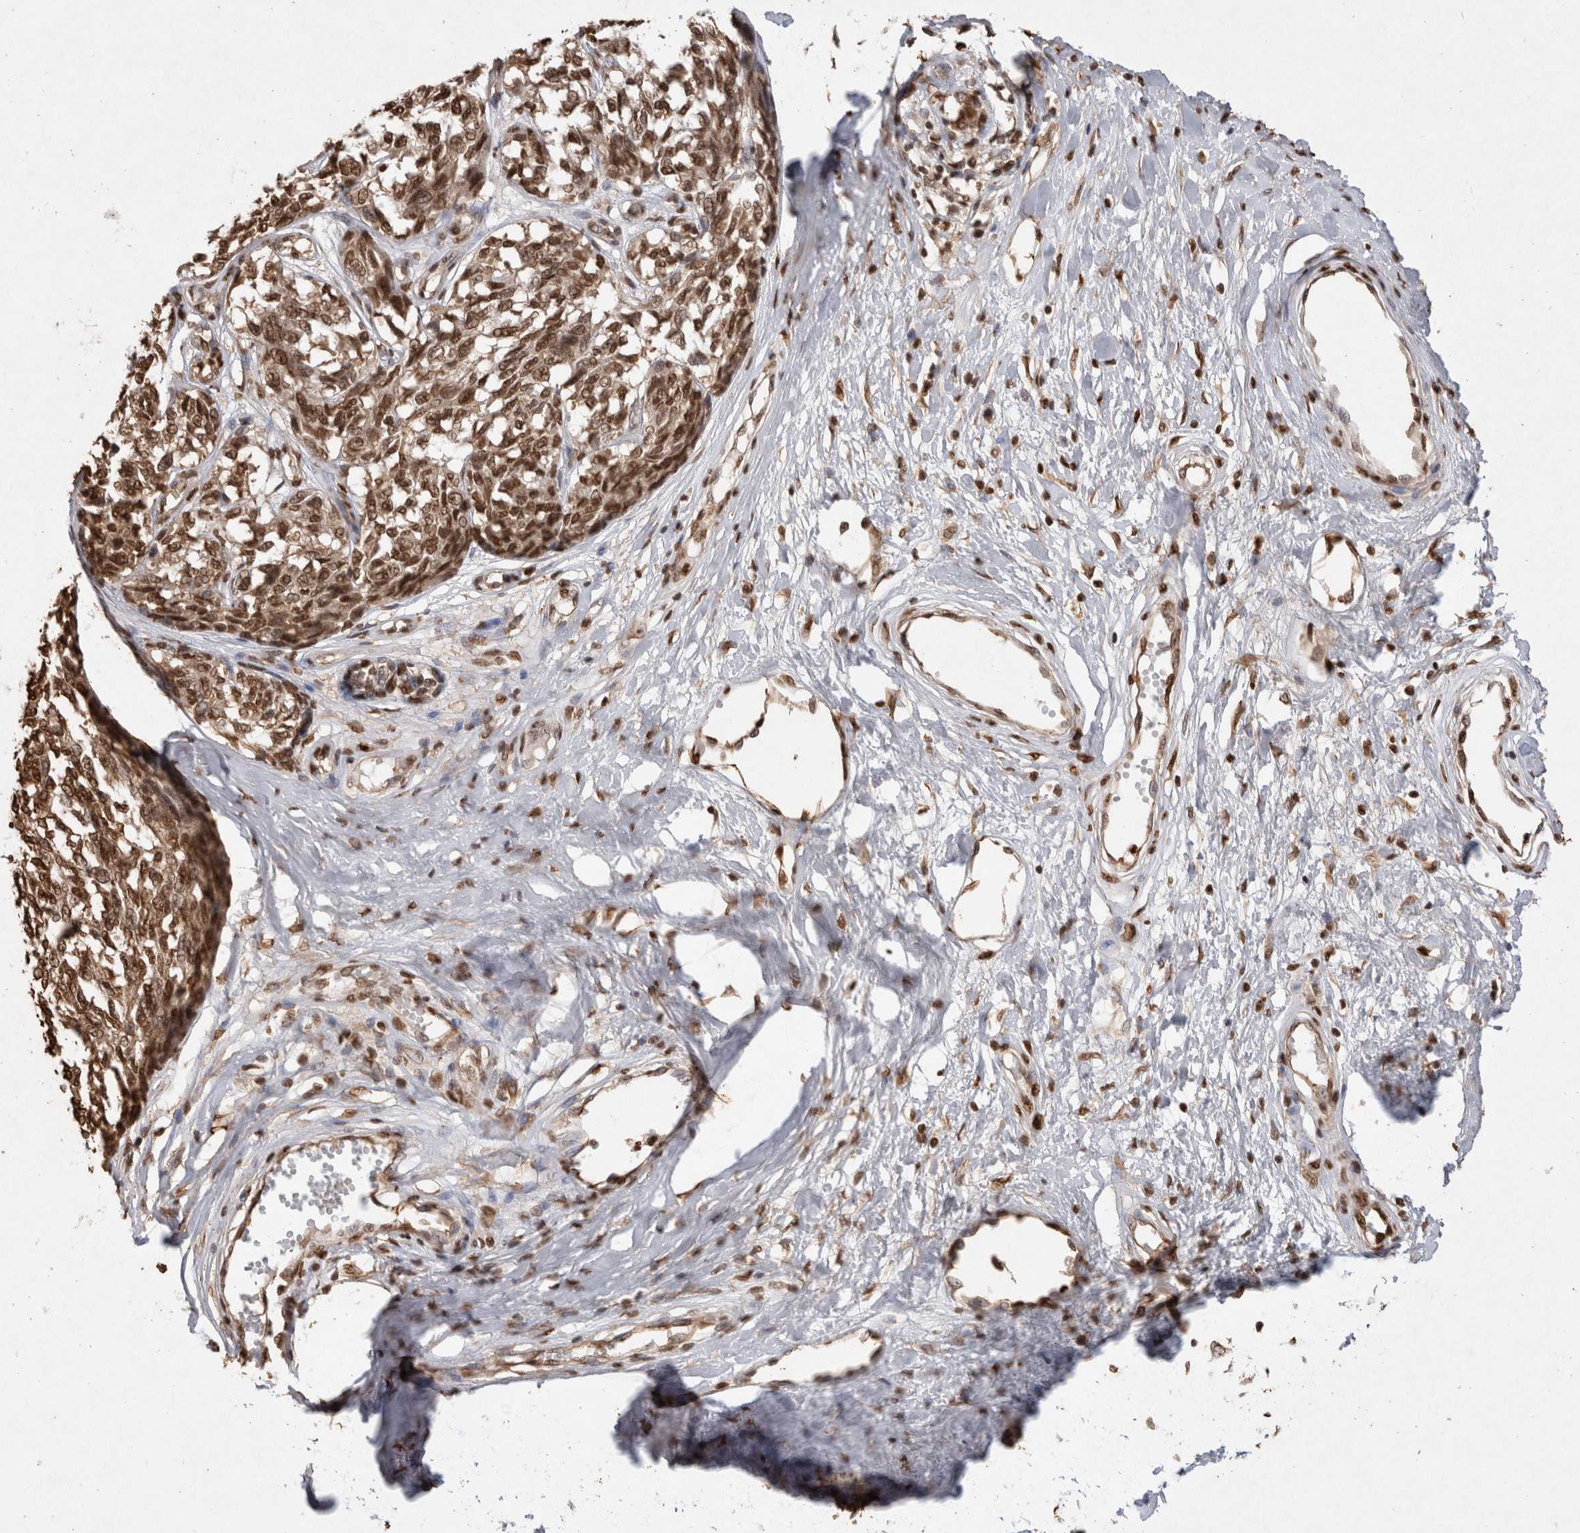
{"staining": {"intensity": "moderate", "quantity": ">75%", "location": "cytoplasmic/membranous,nuclear"}, "tissue": "melanoma", "cell_type": "Tumor cells", "image_type": "cancer", "snomed": [{"axis": "morphology", "description": "Malignant melanoma, NOS"}, {"axis": "topography", "description": "Skin"}], "caption": "Tumor cells show moderate cytoplasmic/membranous and nuclear staining in approximately >75% of cells in melanoma.", "gene": "HDGF", "patient": {"sex": "female", "age": 64}}